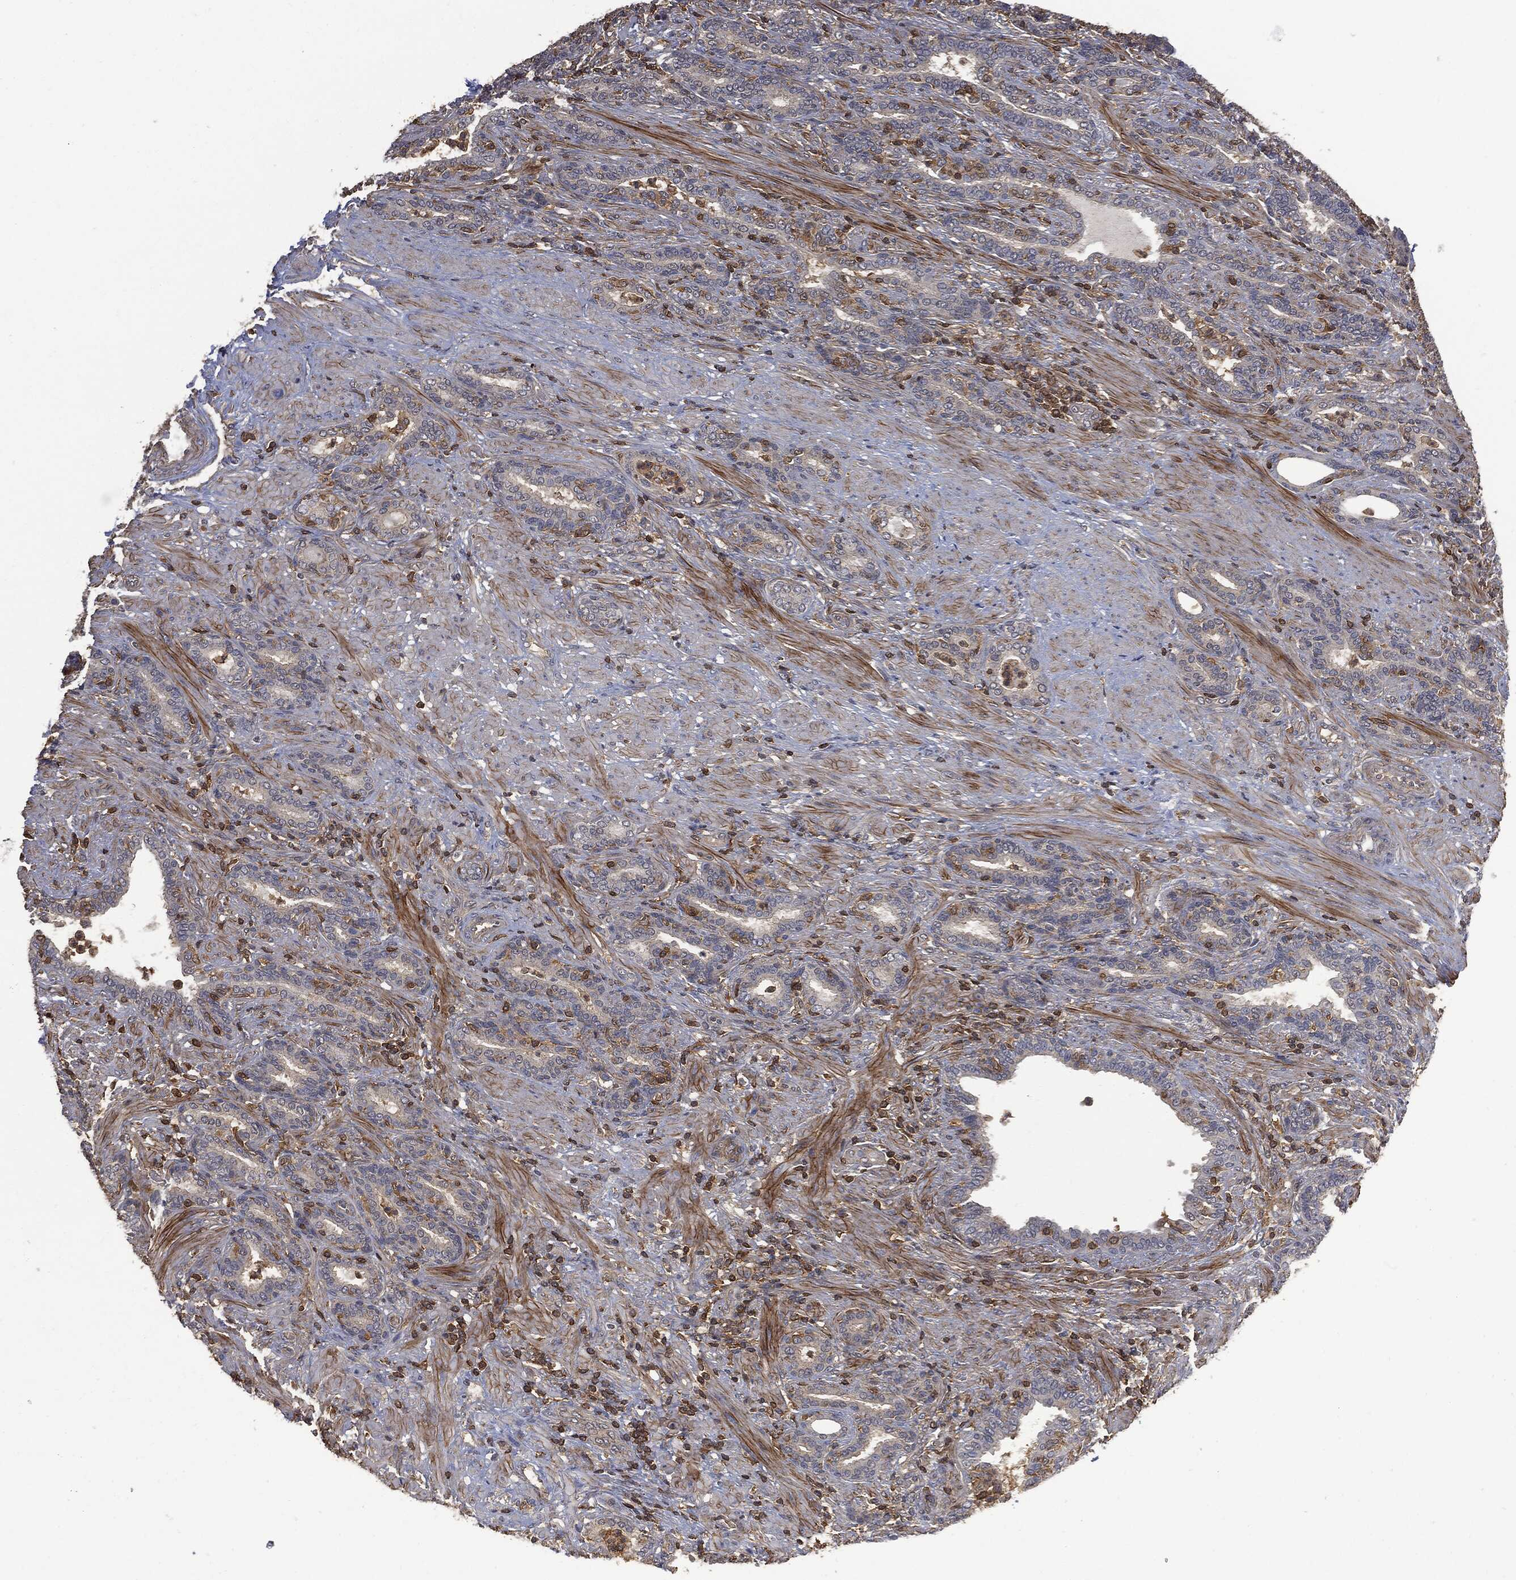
{"staining": {"intensity": "moderate", "quantity": "<25%", "location": "cytoplasmic/membranous"}, "tissue": "prostate cancer", "cell_type": "Tumor cells", "image_type": "cancer", "snomed": [{"axis": "morphology", "description": "Adenocarcinoma, Low grade"}, {"axis": "topography", "description": "Prostate"}], "caption": "Tumor cells demonstrate low levels of moderate cytoplasmic/membranous positivity in approximately <25% of cells in human prostate low-grade adenocarcinoma. (Stains: DAB (3,3'-diaminobenzidine) in brown, nuclei in blue, Microscopy: brightfield microscopy at high magnification).", "gene": "PSMB10", "patient": {"sex": "male", "age": 68}}